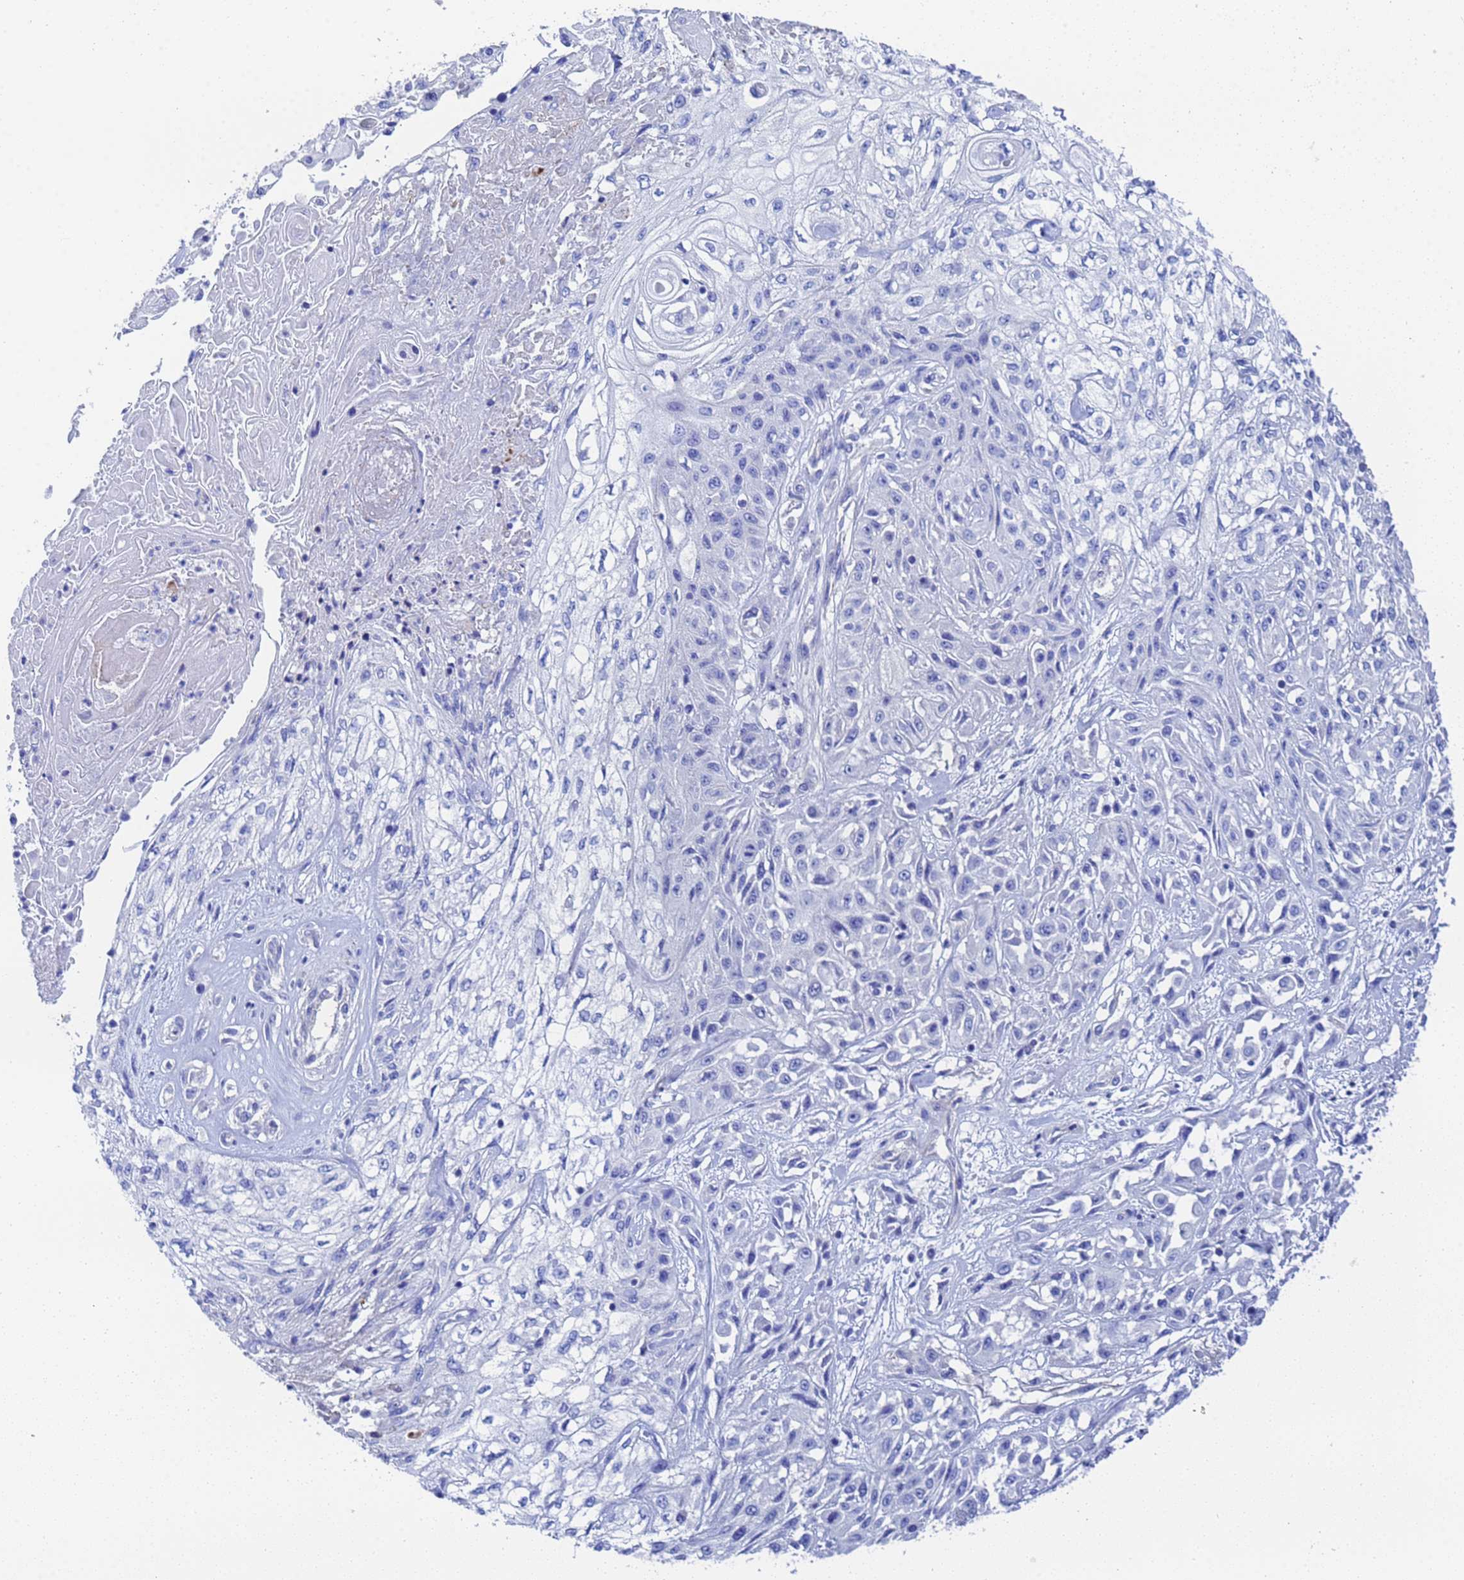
{"staining": {"intensity": "negative", "quantity": "none", "location": "none"}, "tissue": "skin cancer", "cell_type": "Tumor cells", "image_type": "cancer", "snomed": [{"axis": "morphology", "description": "Squamous cell carcinoma, NOS"}, {"axis": "morphology", "description": "Squamous cell carcinoma, metastatic, NOS"}, {"axis": "topography", "description": "Skin"}, {"axis": "topography", "description": "Lymph node"}], "caption": "This is an immunohistochemistry image of human squamous cell carcinoma (skin). There is no expression in tumor cells.", "gene": "CST4", "patient": {"sex": "male", "age": 75}}